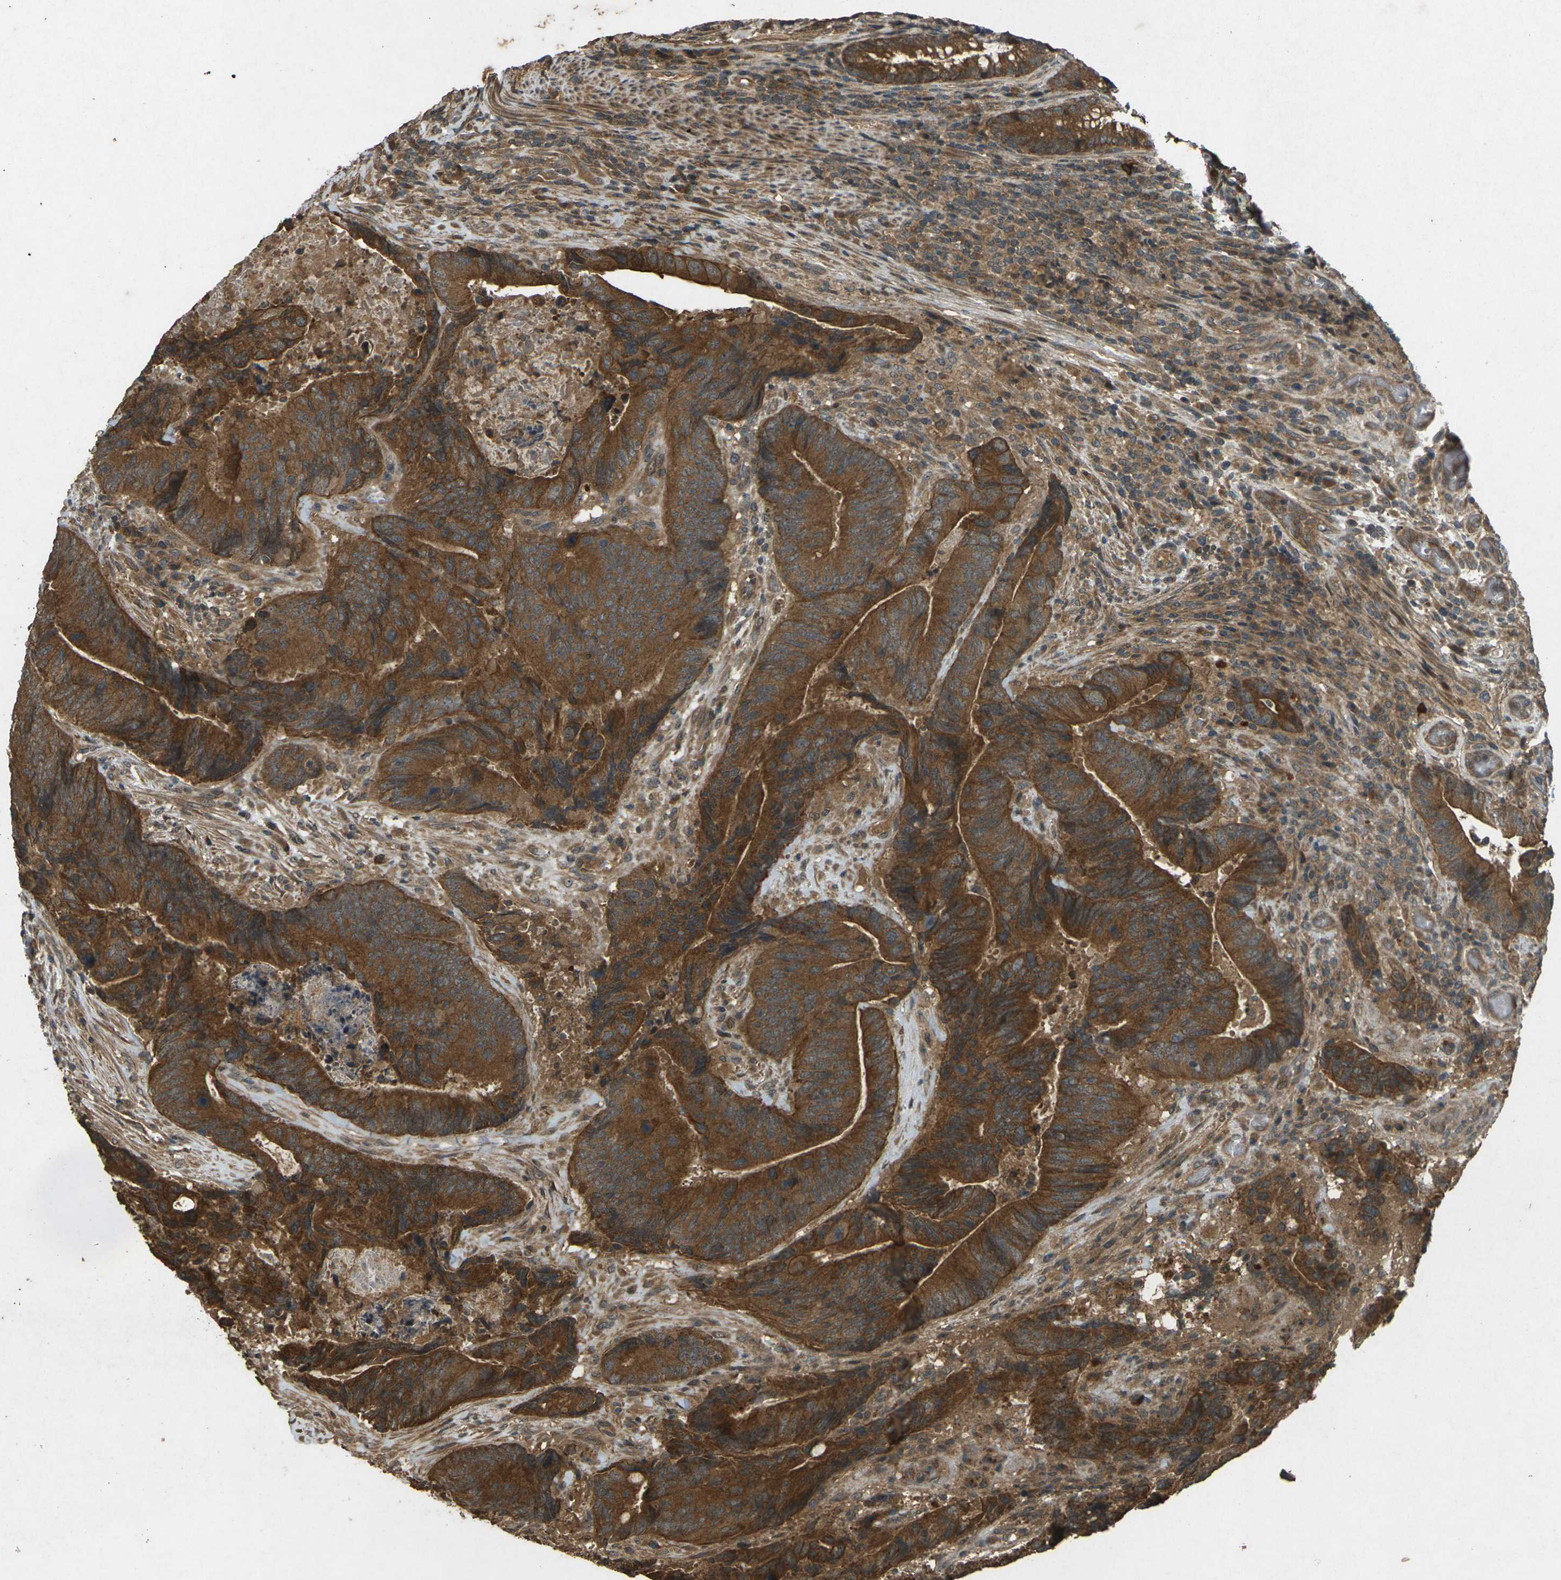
{"staining": {"intensity": "strong", "quantity": ">75%", "location": "cytoplasmic/membranous"}, "tissue": "colorectal cancer", "cell_type": "Tumor cells", "image_type": "cancer", "snomed": [{"axis": "morphology", "description": "Normal tissue, NOS"}, {"axis": "morphology", "description": "Adenocarcinoma, NOS"}, {"axis": "topography", "description": "Colon"}], "caption": "The image shows a brown stain indicating the presence of a protein in the cytoplasmic/membranous of tumor cells in colorectal adenocarcinoma.", "gene": "TAP1", "patient": {"sex": "male", "age": 56}}